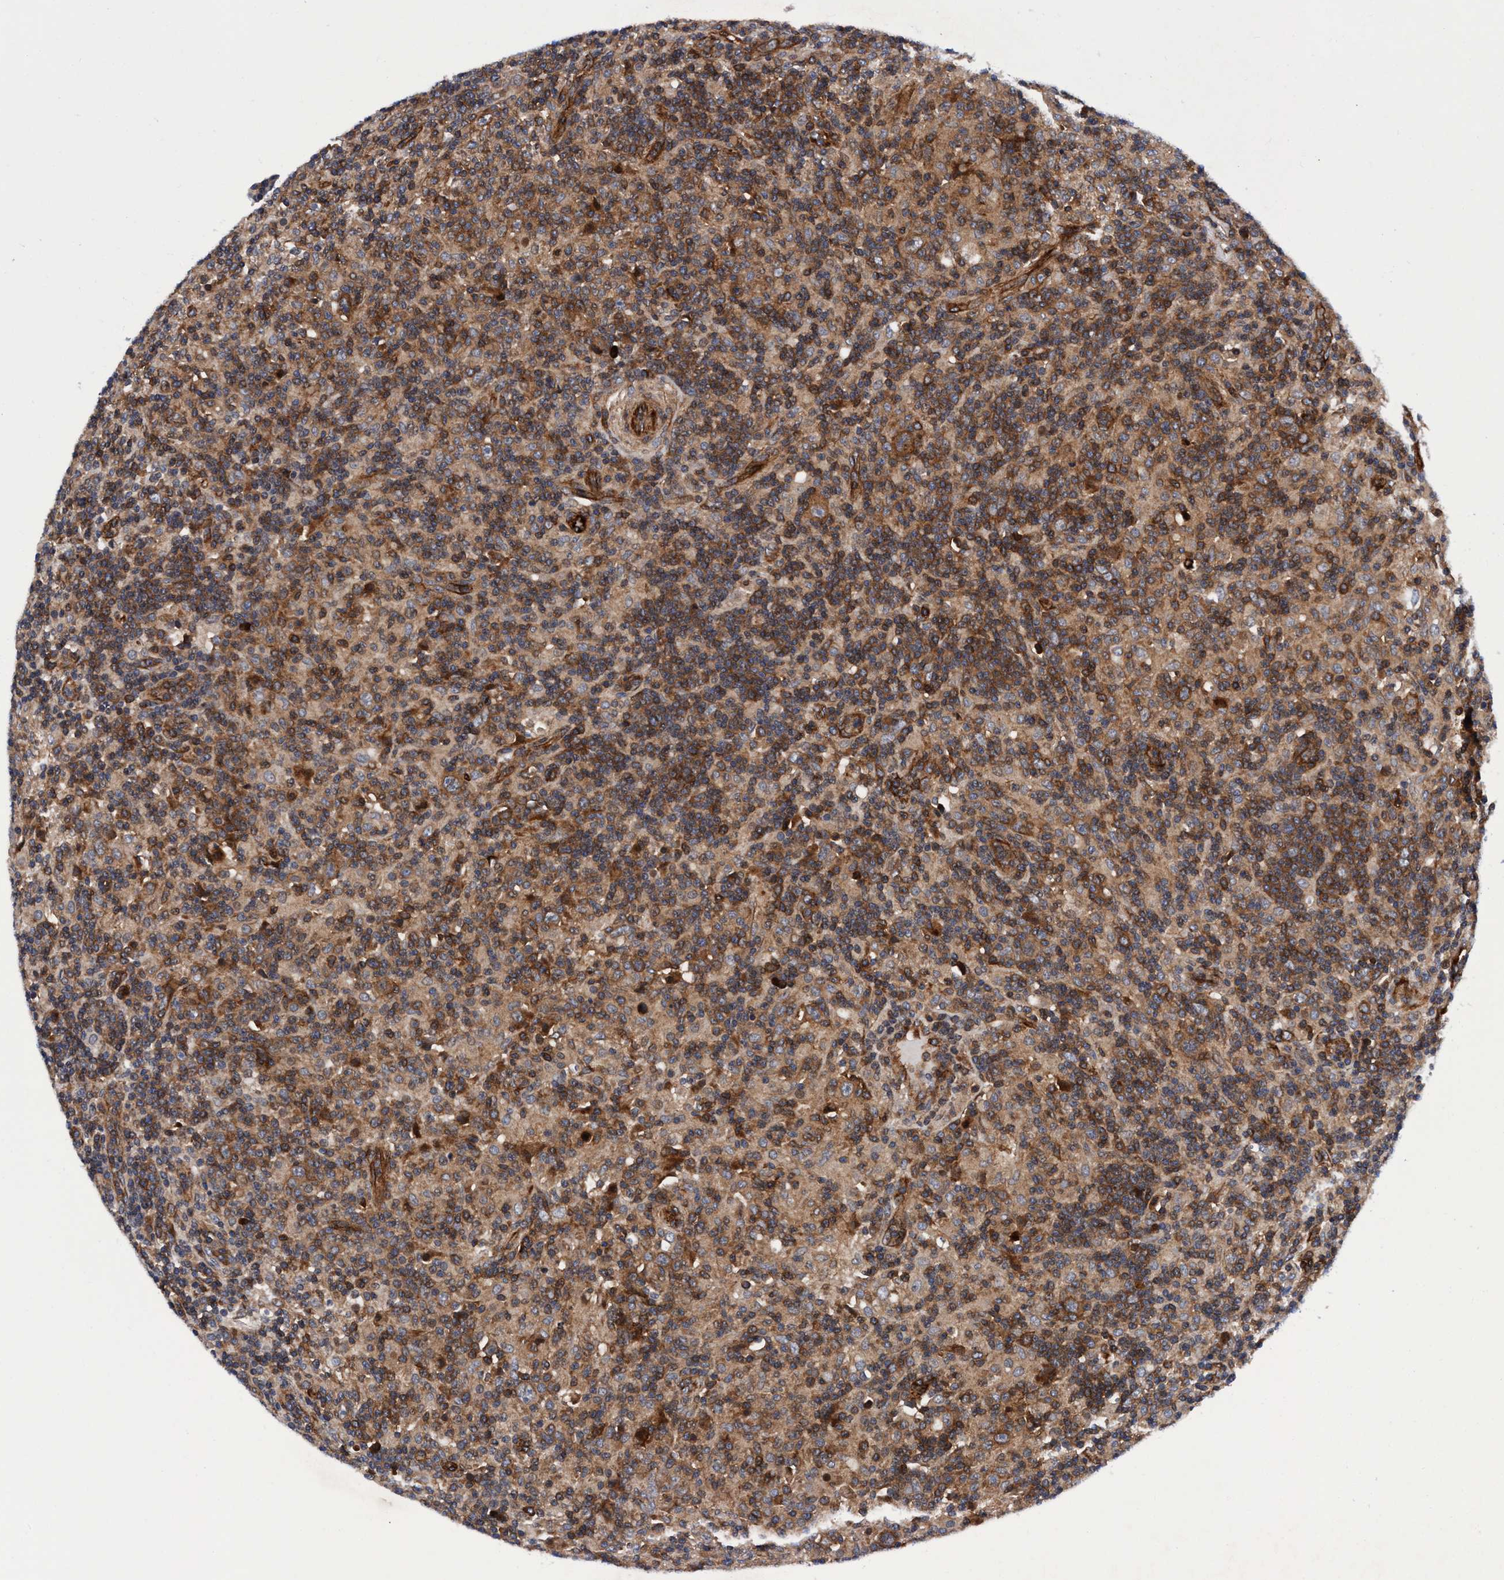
{"staining": {"intensity": "strong", "quantity": ">75%", "location": "cytoplasmic/membranous"}, "tissue": "lymphoma", "cell_type": "Tumor cells", "image_type": "cancer", "snomed": [{"axis": "morphology", "description": "Hodgkin's disease, NOS"}, {"axis": "topography", "description": "Lymph node"}], "caption": "Immunohistochemical staining of Hodgkin's disease displays strong cytoplasmic/membranous protein expression in about >75% of tumor cells.", "gene": "MCM3AP", "patient": {"sex": "male", "age": 70}}